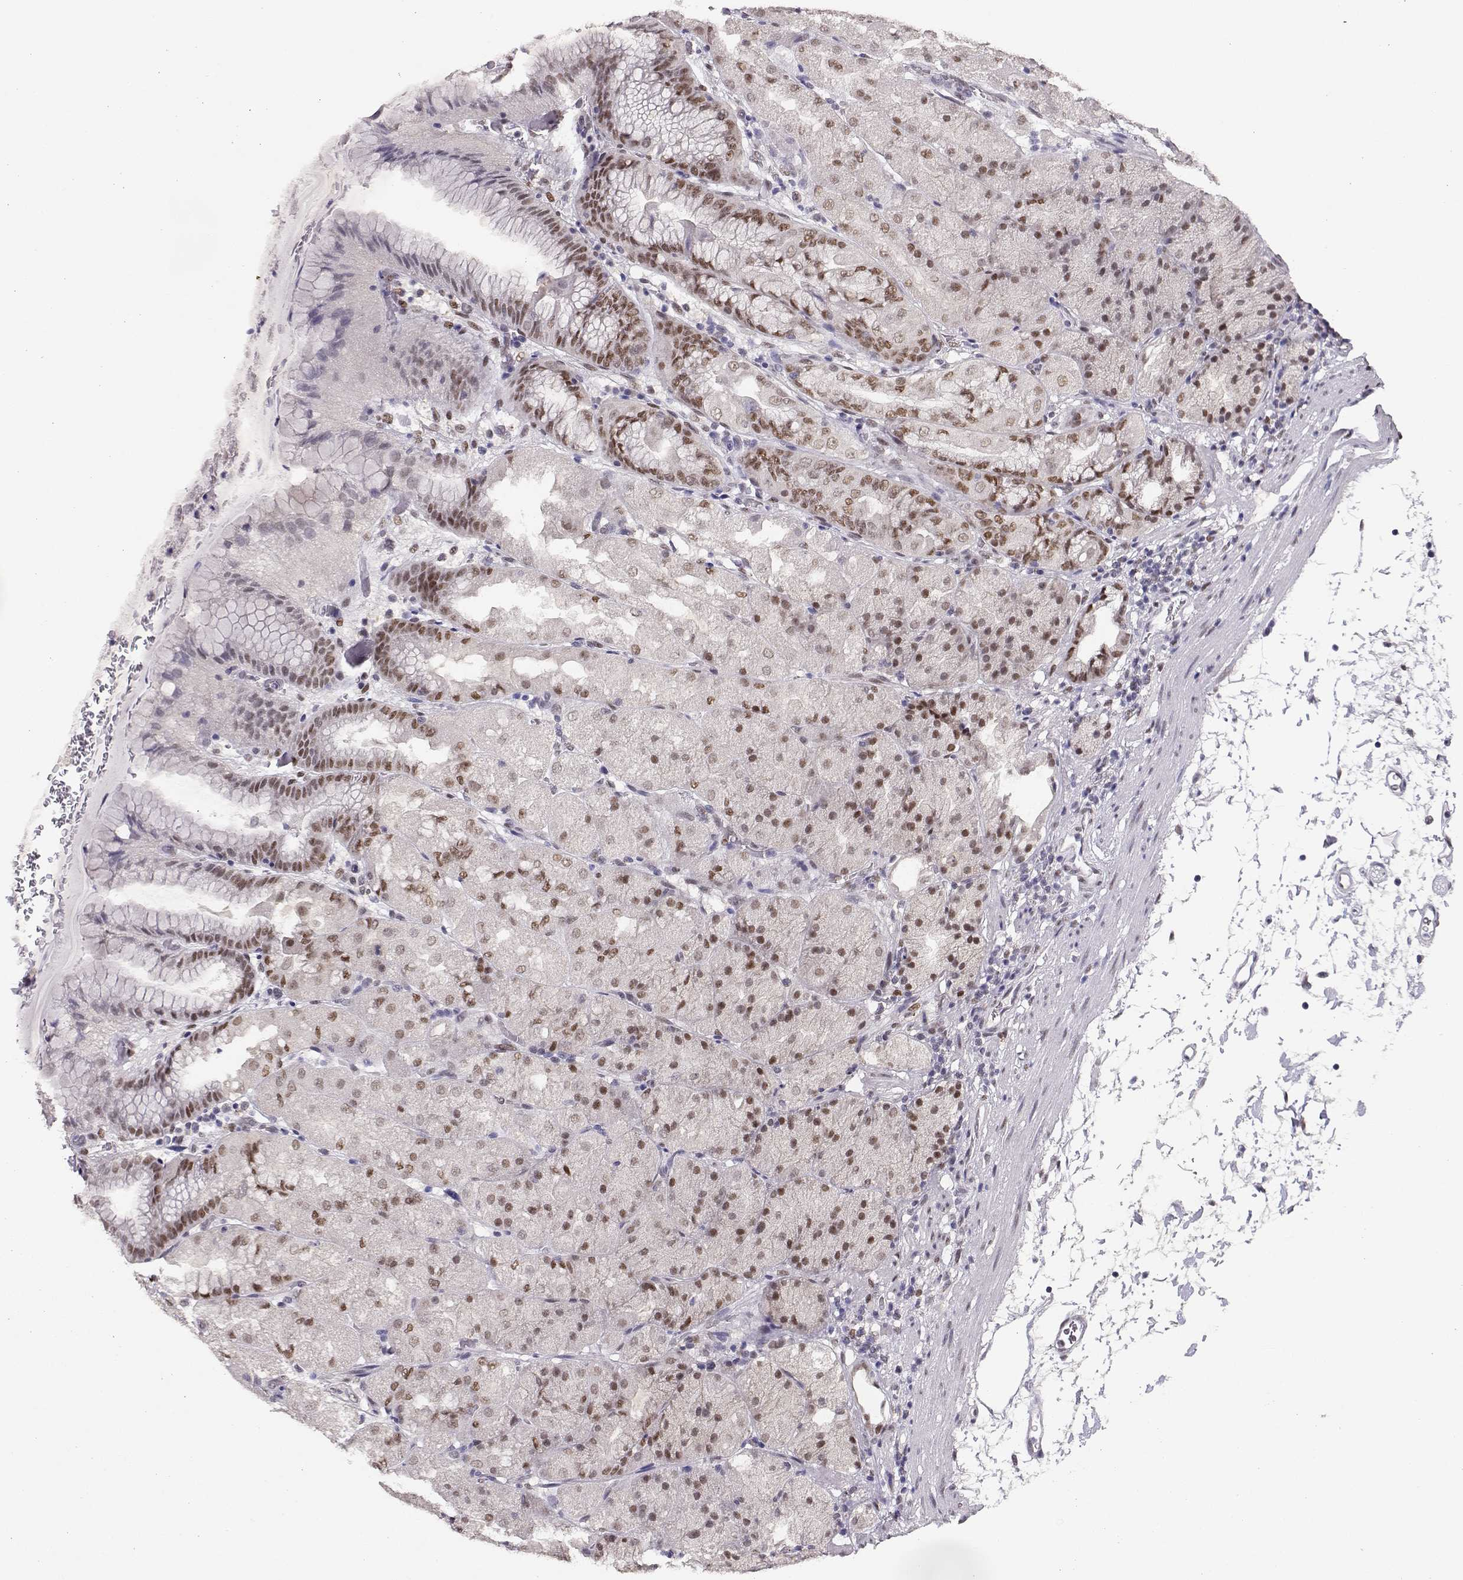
{"staining": {"intensity": "moderate", "quantity": "25%-75%", "location": "nuclear"}, "tissue": "stomach", "cell_type": "Glandular cells", "image_type": "normal", "snomed": [{"axis": "morphology", "description": "Normal tissue, NOS"}, {"axis": "topography", "description": "Stomach, upper"}, {"axis": "topography", "description": "Stomach"}, {"axis": "topography", "description": "Stomach, lower"}], "caption": "Immunohistochemical staining of normal stomach exhibits medium levels of moderate nuclear positivity in about 25%-75% of glandular cells. (DAB (3,3'-diaminobenzidine) IHC, brown staining for protein, blue staining for nuclei).", "gene": "POLI", "patient": {"sex": "male", "age": 62}}